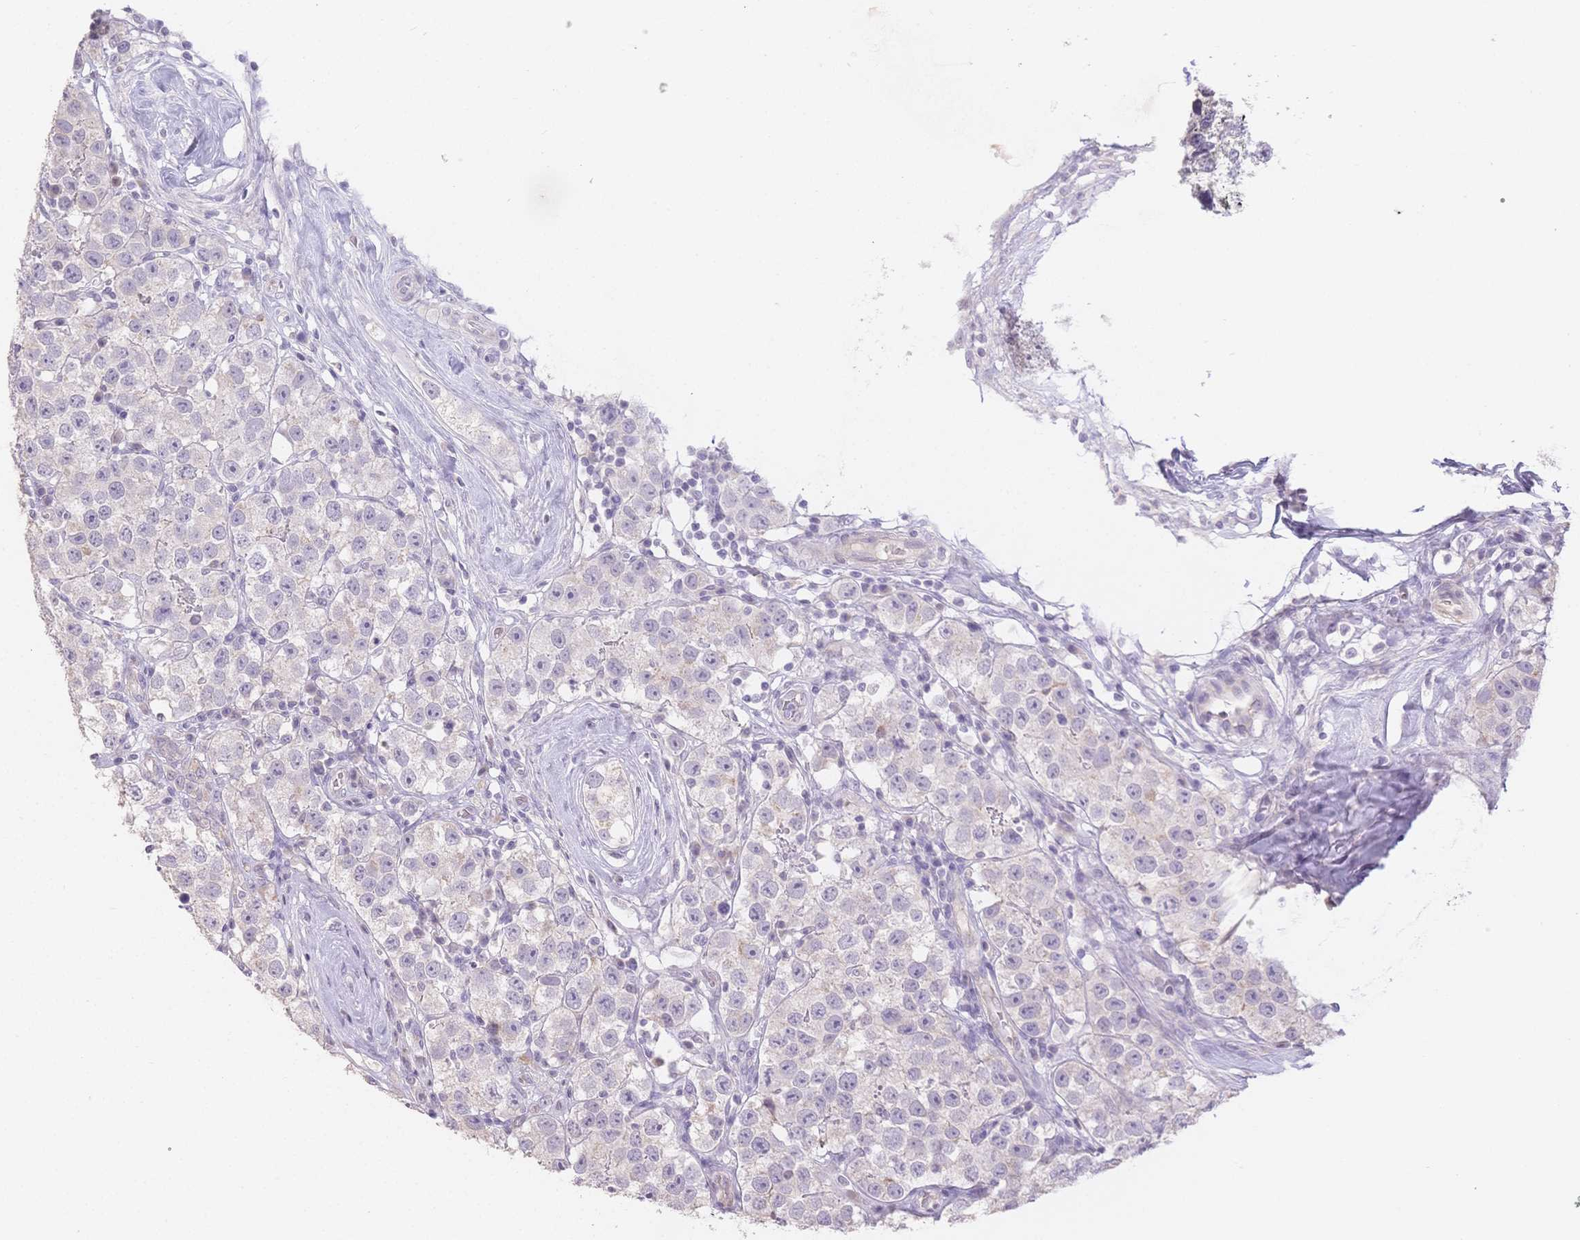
{"staining": {"intensity": "negative", "quantity": "none", "location": "none"}, "tissue": "testis cancer", "cell_type": "Tumor cells", "image_type": "cancer", "snomed": [{"axis": "morphology", "description": "Seminoma, NOS"}, {"axis": "topography", "description": "Testis"}], "caption": "Tumor cells show no significant protein positivity in seminoma (testis). Nuclei are stained in blue.", "gene": "SUV39H2", "patient": {"sex": "male", "age": 34}}